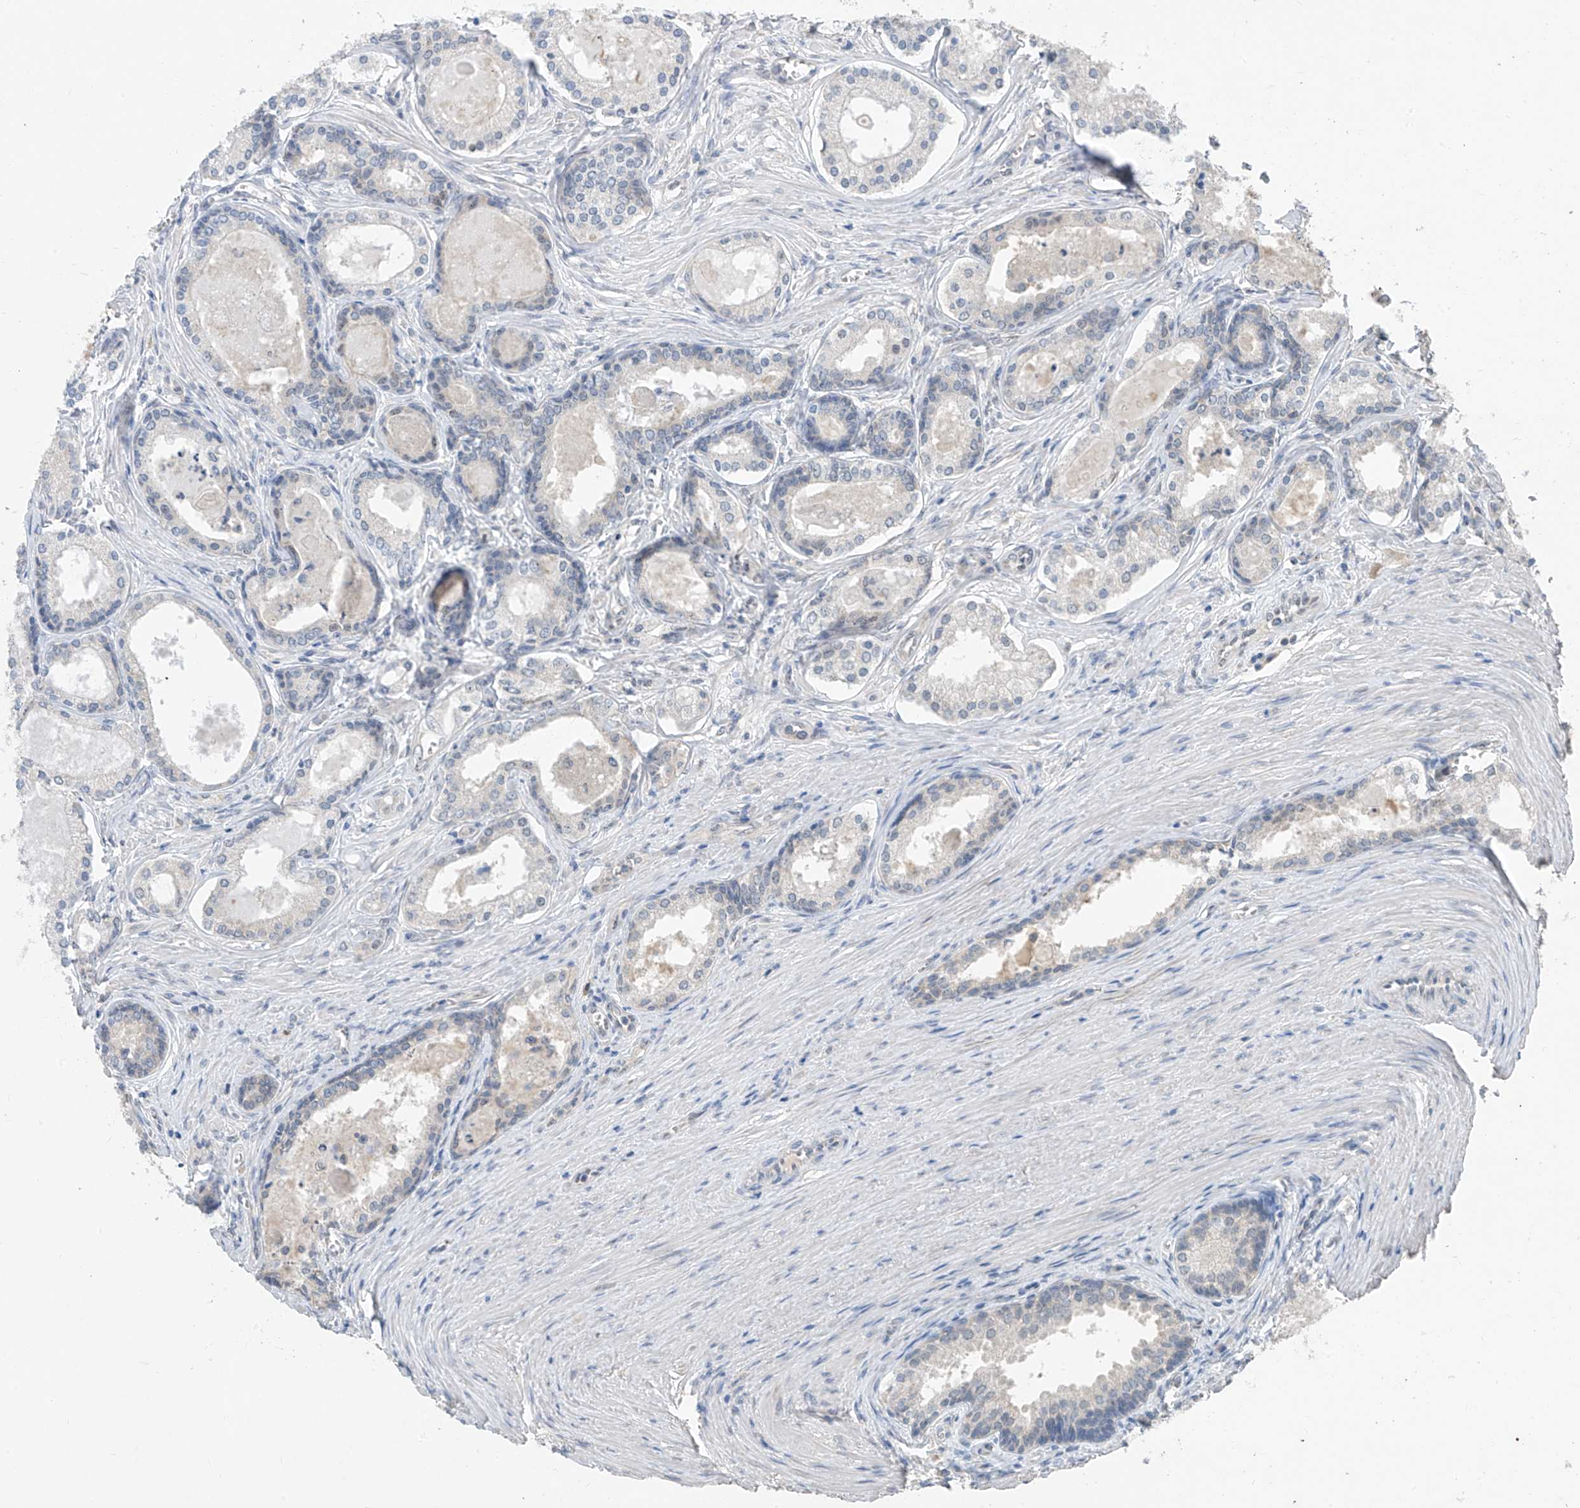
{"staining": {"intensity": "weak", "quantity": "25%-75%", "location": "cytoplasmic/membranous"}, "tissue": "prostate cancer", "cell_type": "Tumor cells", "image_type": "cancer", "snomed": [{"axis": "morphology", "description": "Adenocarcinoma, High grade"}, {"axis": "topography", "description": "Prostate"}], "caption": "The micrograph shows immunohistochemical staining of prostate cancer. There is weak cytoplasmic/membranous positivity is seen in about 25%-75% of tumor cells.", "gene": "RPL4", "patient": {"sex": "male", "age": 68}}